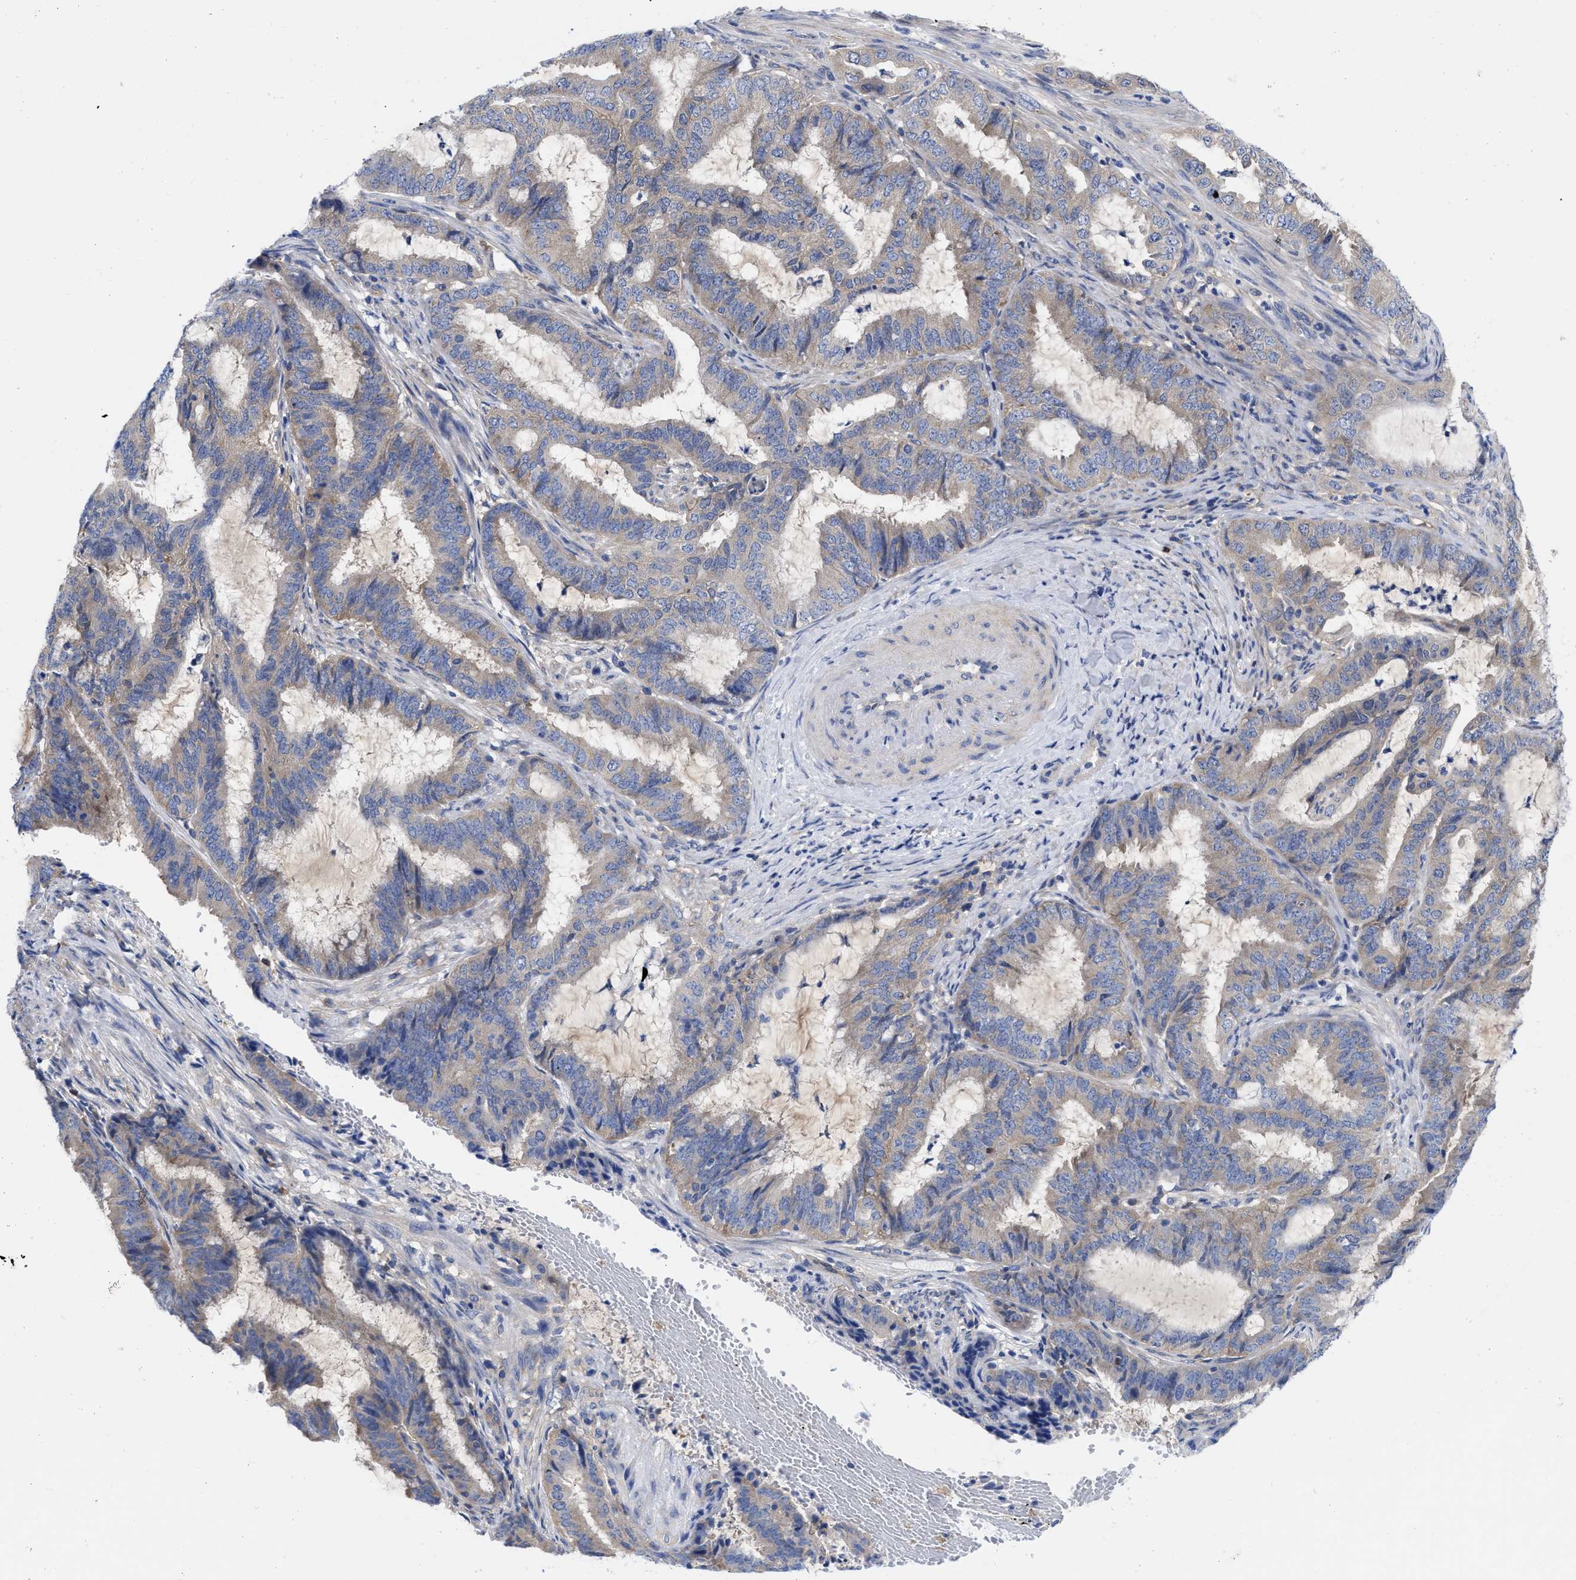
{"staining": {"intensity": "weak", "quantity": ">75%", "location": "cytoplasmic/membranous"}, "tissue": "endometrial cancer", "cell_type": "Tumor cells", "image_type": "cancer", "snomed": [{"axis": "morphology", "description": "Adenocarcinoma, NOS"}, {"axis": "topography", "description": "Endometrium"}], "caption": "Immunohistochemical staining of endometrial adenocarcinoma shows low levels of weak cytoplasmic/membranous protein expression in approximately >75% of tumor cells. (DAB IHC, brown staining for protein, blue staining for nuclei).", "gene": "RBKS", "patient": {"sex": "female", "age": 51}}